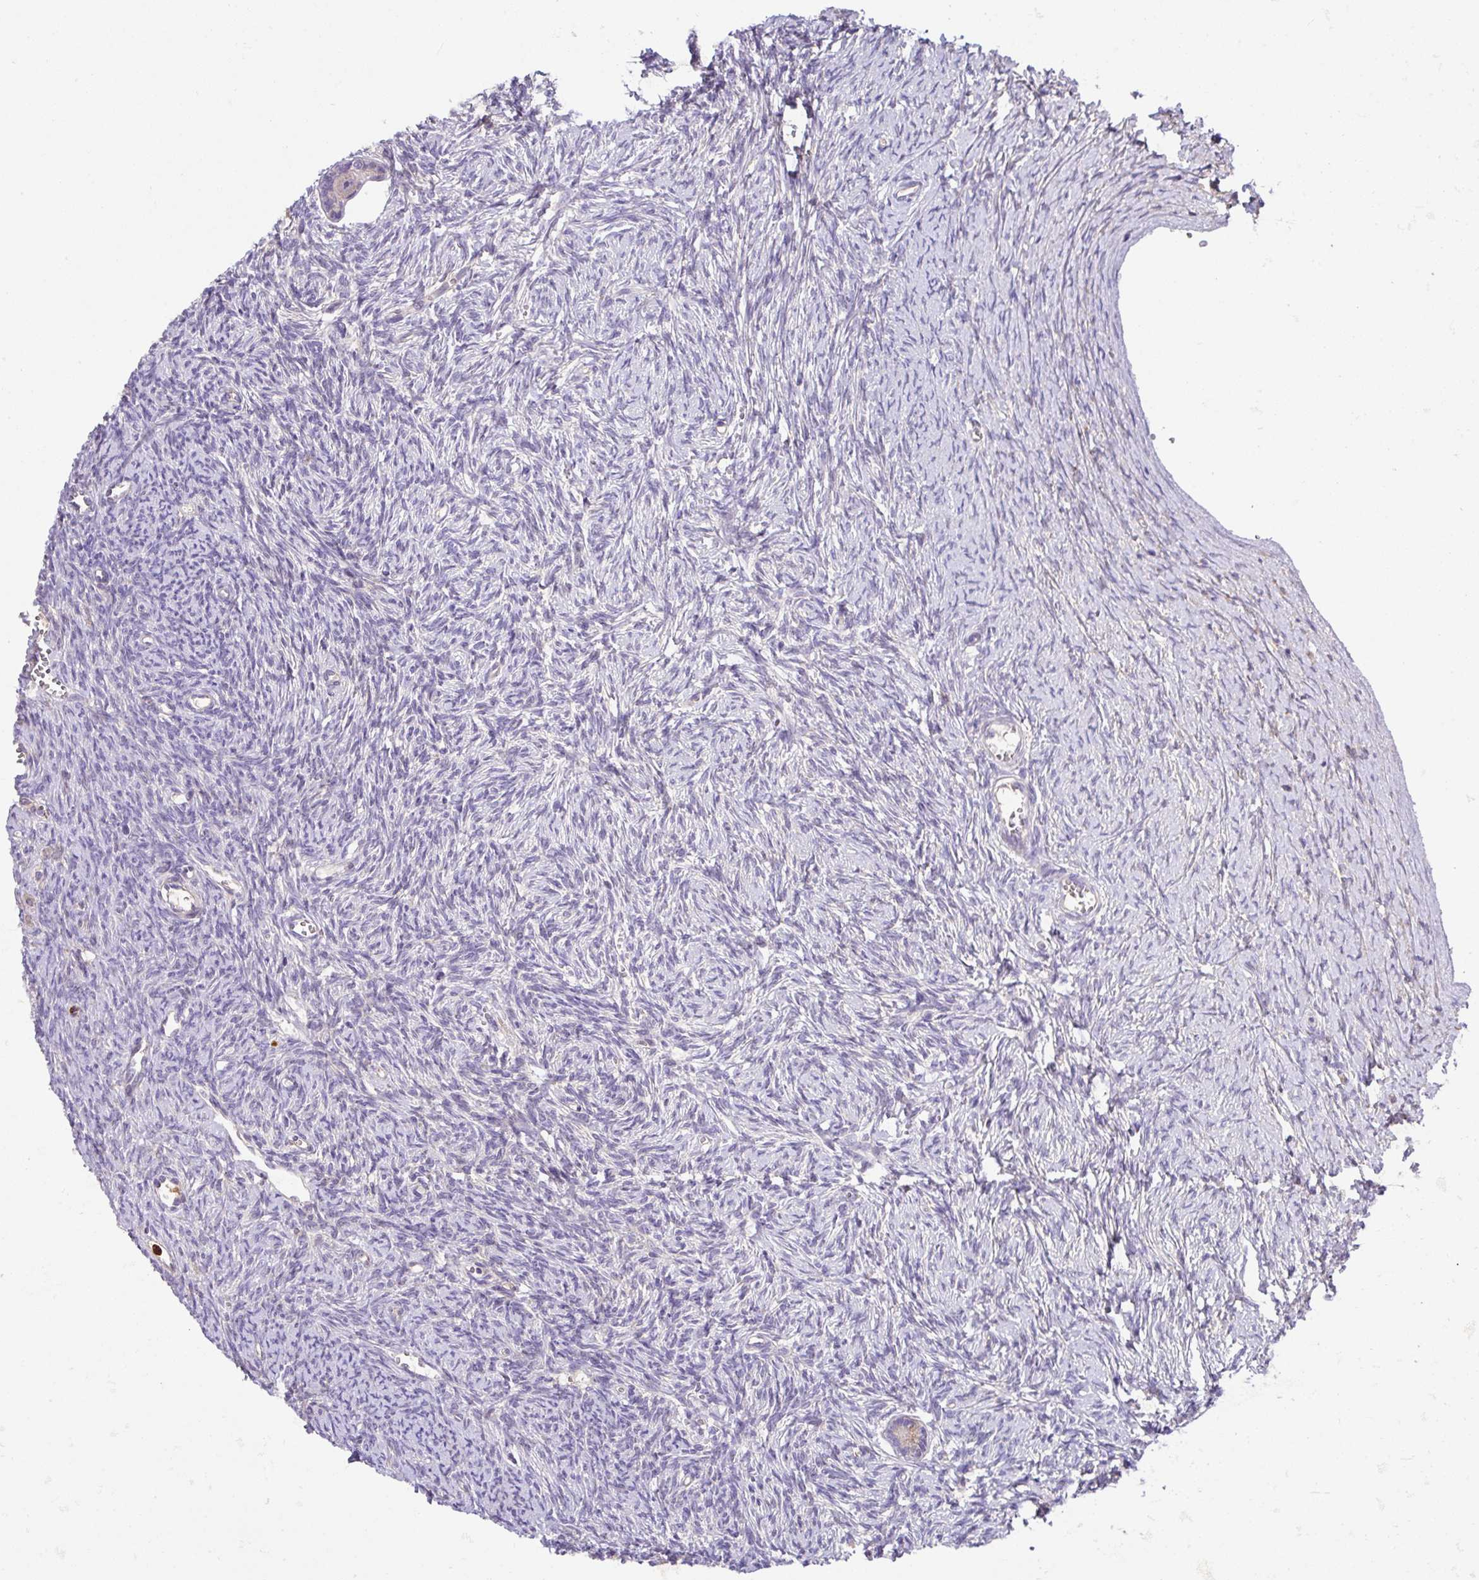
{"staining": {"intensity": "negative", "quantity": "none", "location": "none"}, "tissue": "ovary", "cell_type": "Follicle cells", "image_type": "normal", "snomed": [{"axis": "morphology", "description": "Normal tissue, NOS"}, {"axis": "topography", "description": "Ovary"}], "caption": "Immunohistochemistry micrograph of unremarkable ovary: ovary stained with DAB shows no significant protein positivity in follicle cells.", "gene": "CRISP3", "patient": {"sex": "female", "age": 39}}